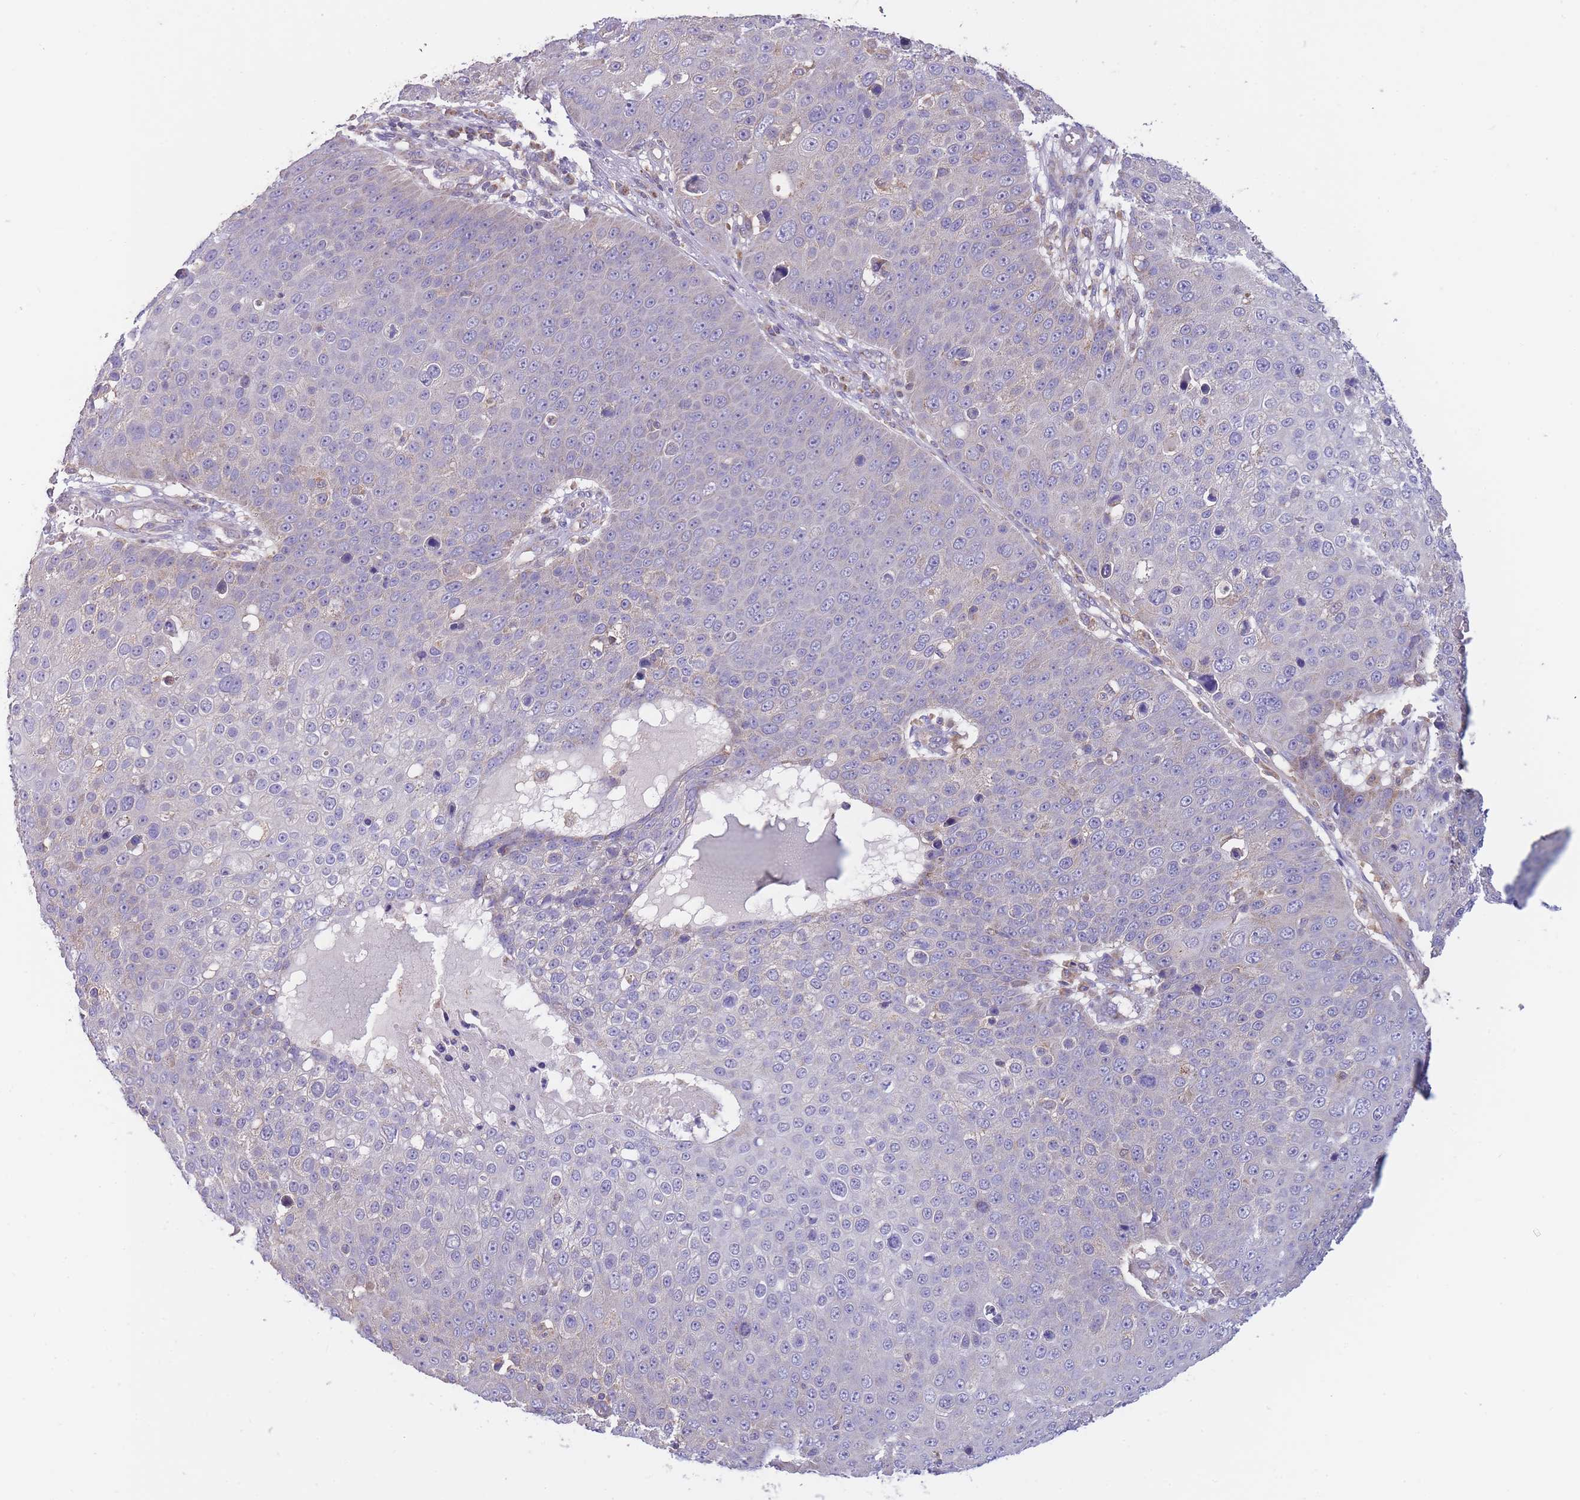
{"staining": {"intensity": "negative", "quantity": "none", "location": "none"}, "tissue": "skin cancer", "cell_type": "Tumor cells", "image_type": "cancer", "snomed": [{"axis": "morphology", "description": "Squamous cell carcinoma, NOS"}, {"axis": "topography", "description": "Skin"}], "caption": "IHC of human skin cancer (squamous cell carcinoma) shows no staining in tumor cells.", "gene": "SLC25A42", "patient": {"sex": "male", "age": 71}}